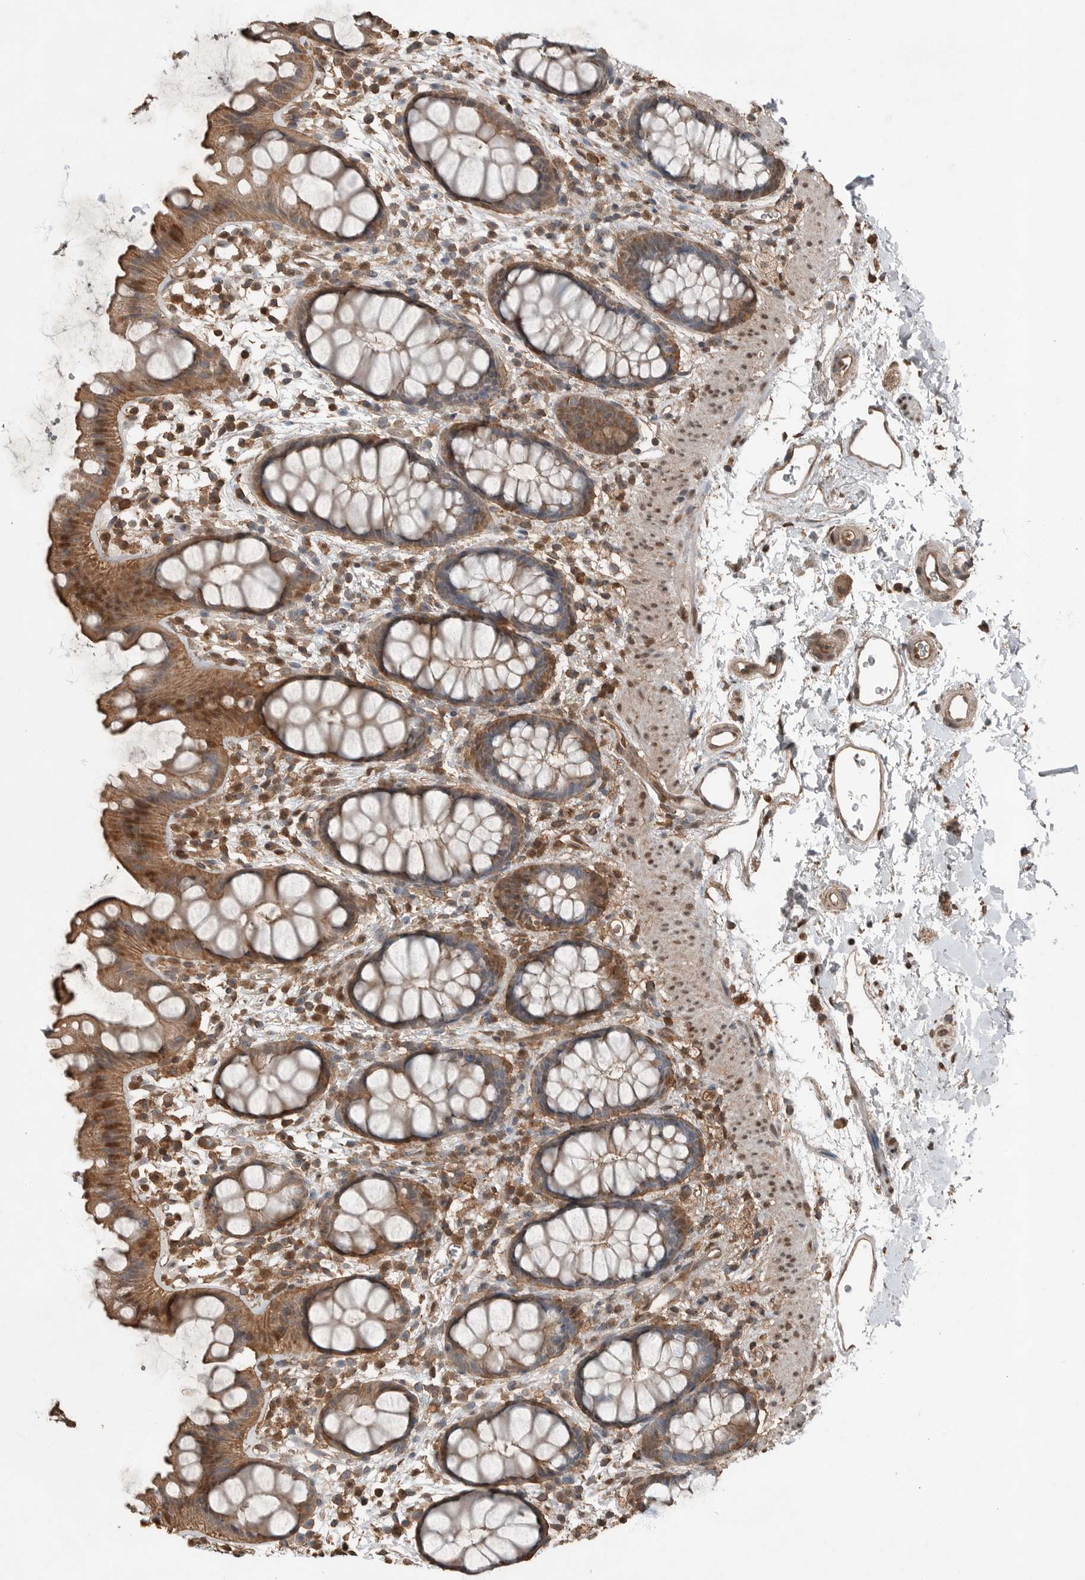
{"staining": {"intensity": "moderate", "quantity": ">75%", "location": "cytoplasmic/membranous,nuclear"}, "tissue": "rectum", "cell_type": "Glandular cells", "image_type": "normal", "snomed": [{"axis": "morphology", "description": "Normal tissue, NOS"}, {"axis": "topography", "description": "Rectum"}], "caption": "This is an image of immunohistochemistry (IHC) staining of normal rectum, which shows moderate expression in the cytoplasmic/membranous,nuclear of glandular cells.", "gene": "BLZF1", "patient": {"sex": "female", "age": 65}}